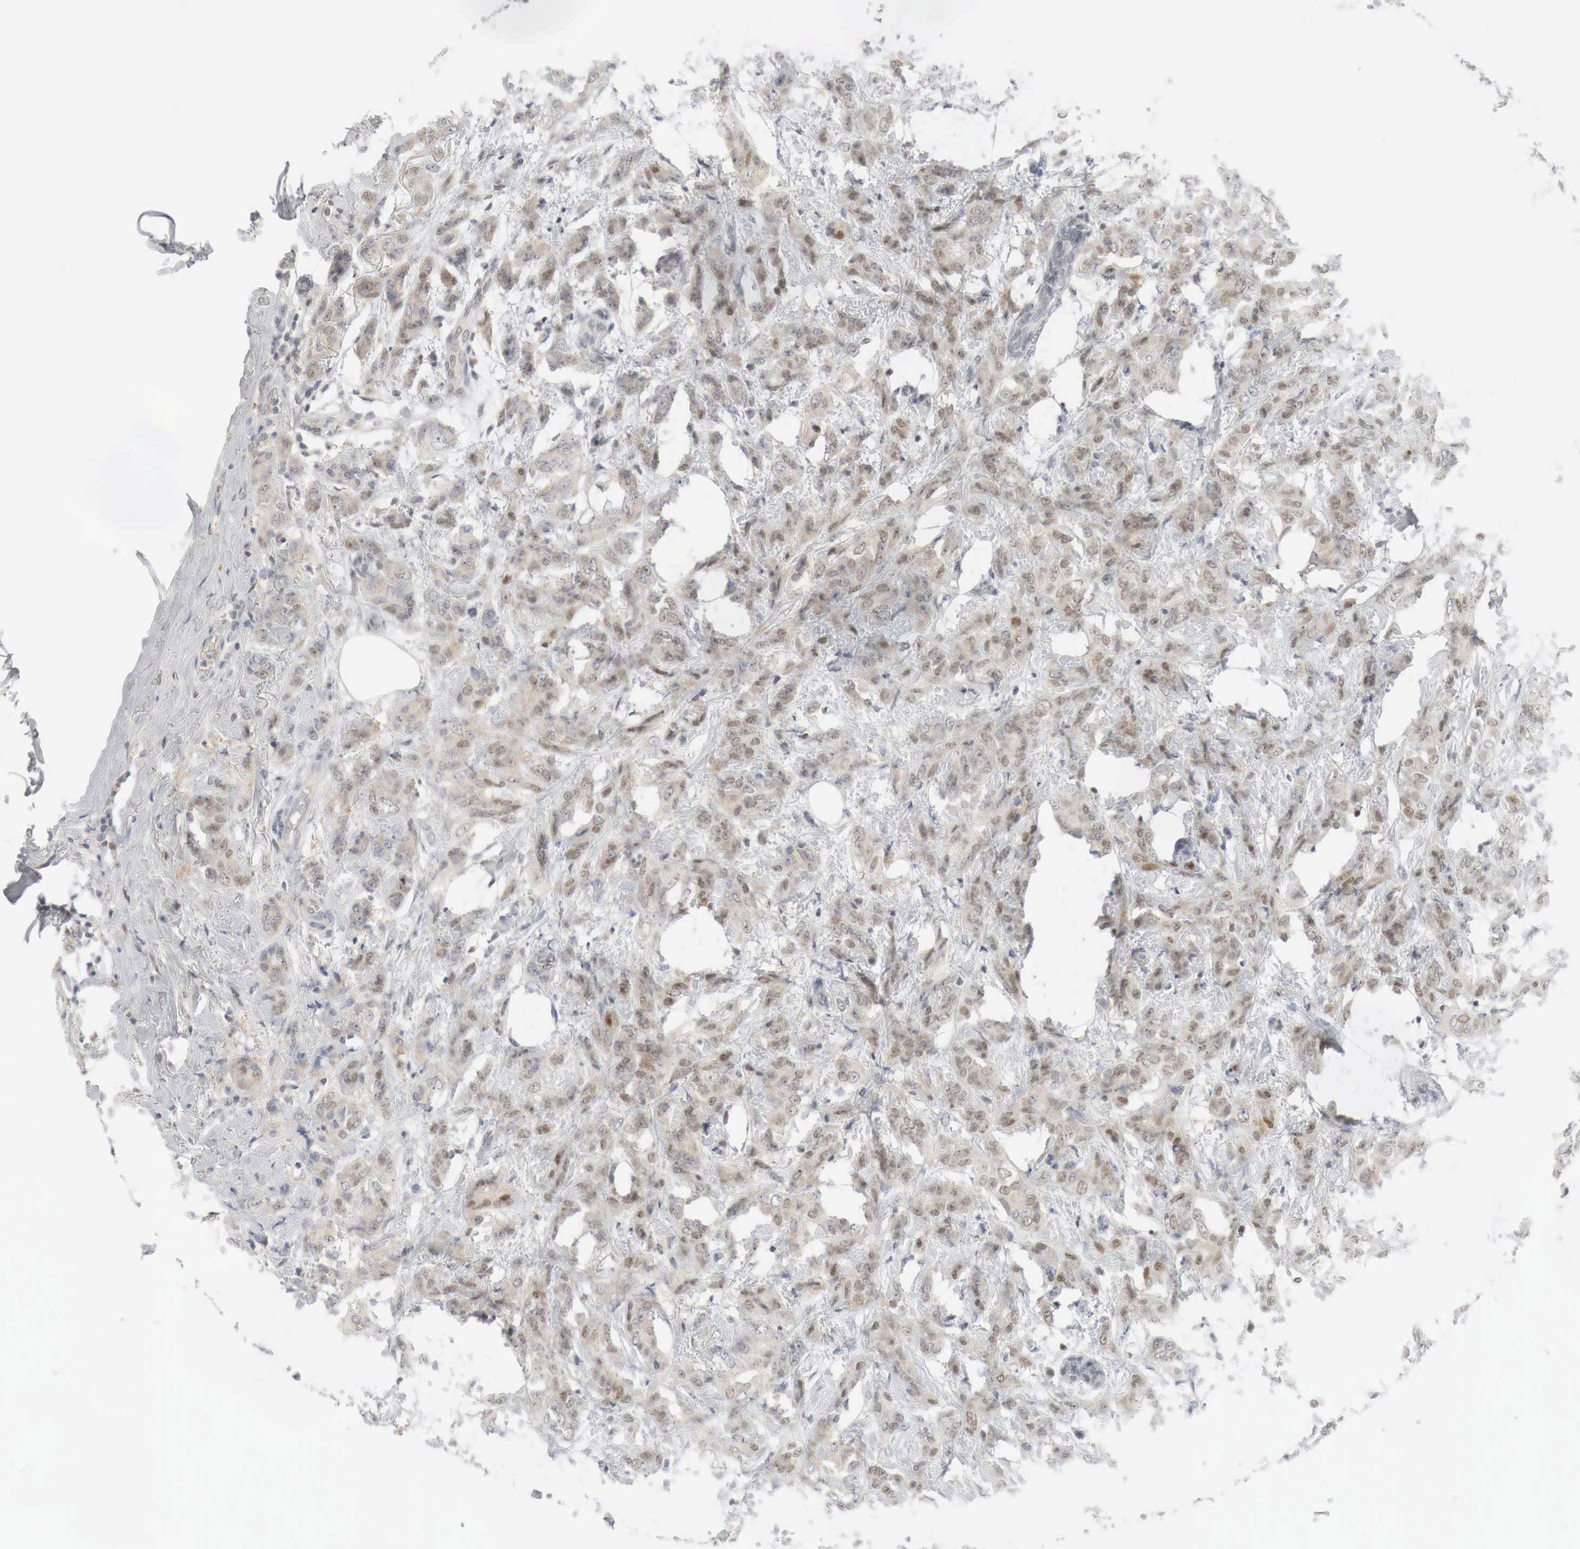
{"staining": {"intensity": "moderate", "quantity": "25%-75%", "location": "cytoplasmic/membranous,nuclear"}, "tissue": "breast cancer", "cell_type": "Tumor cells", "image_type": "cancer", "snomed": [{"axis": "morphology", "description": "Duct carcinoma"}, {"axis": "topography", "description": "Breast"}], "caption": "IHC of human breast cancer exhibits medium levels of moderate cytoplasmic/membranous and nuclear staining in approximately 25%-75% of tumor cells.", "gene": "MYC", "patient": {"sex": "female", "age": 53}}